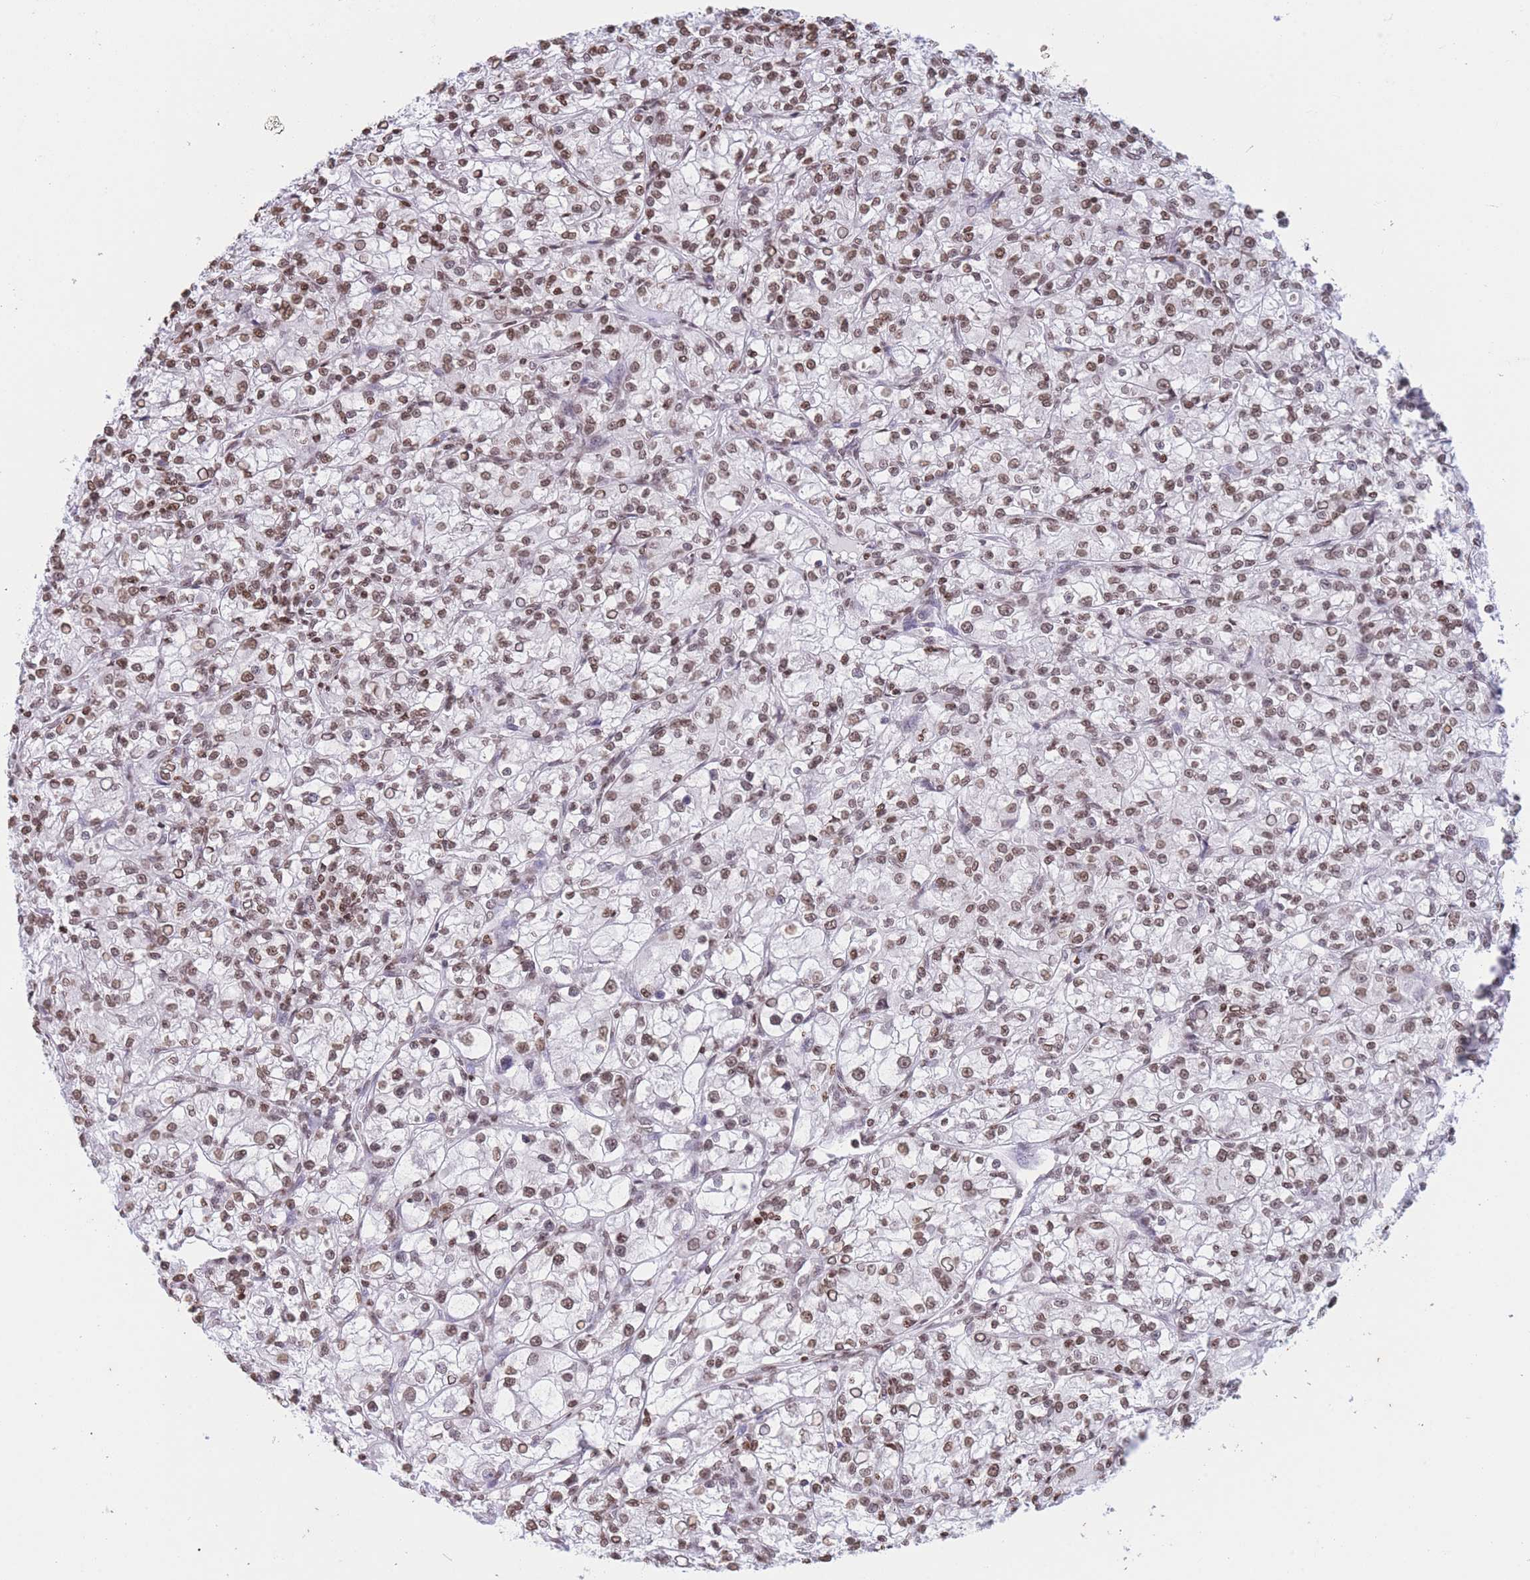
{"staining": {"intensity": "moderate", "quantity": ">75%", "location": "nuclear"}, "tissue": "renal cancer", "cell_type": "Tumor cells", "image_type": "cancer", "snomed": [{"axis": "morphology", "description": "Adenocarcinoma, NOS"}, {"axis": "topography", "description": "Kidney"}], "caption": "High-magnification brightfield microscopy of renal cancer (adenocarcinoma) stained with DAB (brown) and counterstained with hematoxylin (blue). tumor cells exhibit moderate nuclear expression is present in approximately>75% of cells.", "gene": "H2BC11", "patient": {"sex": "female", "age": 59}}